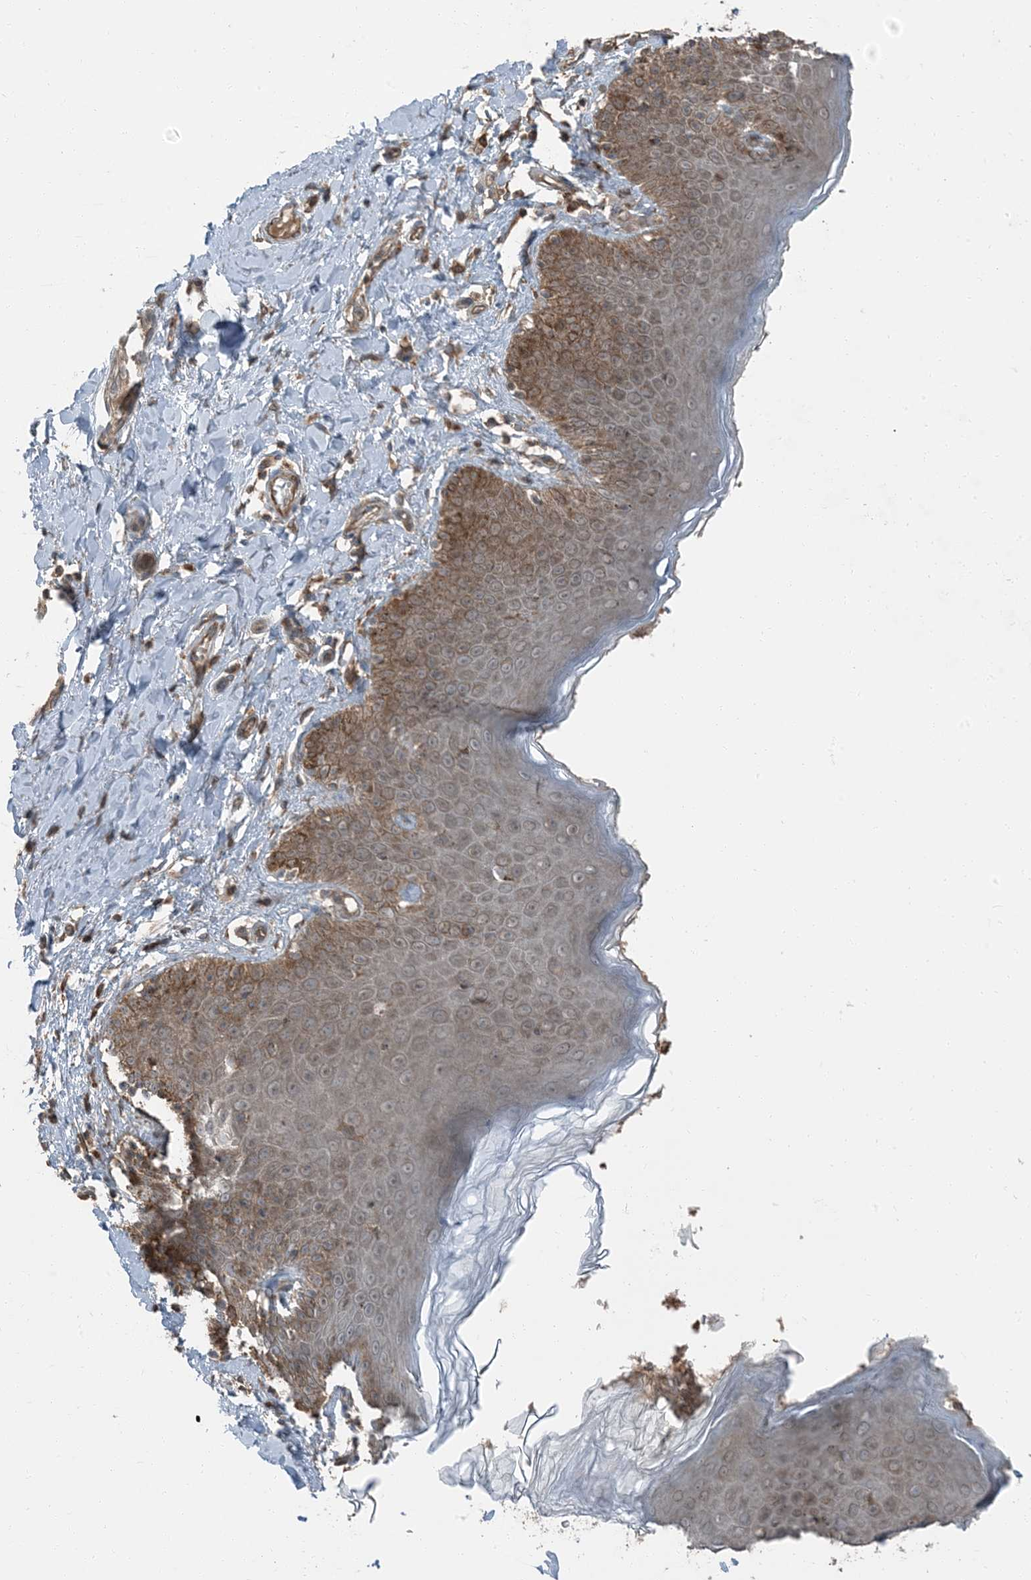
{"staining": {"intensity": "weak", "quantity": "25%-75%", "location": "cytoplasmic/membranous"}, "tissue": "skin", "cell_type": "Epidermal cells", "image_type": "normal", "snomed": [{"axis": "morphology", "description": "Normal tissue, NOS"}, {"axis": "topography", "description": "Vulva"}], "caption": "Protein staining of normal skin reveals weak cytoplasmic/membranous positivity in approximately 25%-75% of epidermal cells. Immunohistochemistry stains the protein in brown and the nuclei are stained blue.", "gene": "RAB3GAP1", "patient": {"sex": "female", "age": 66}}